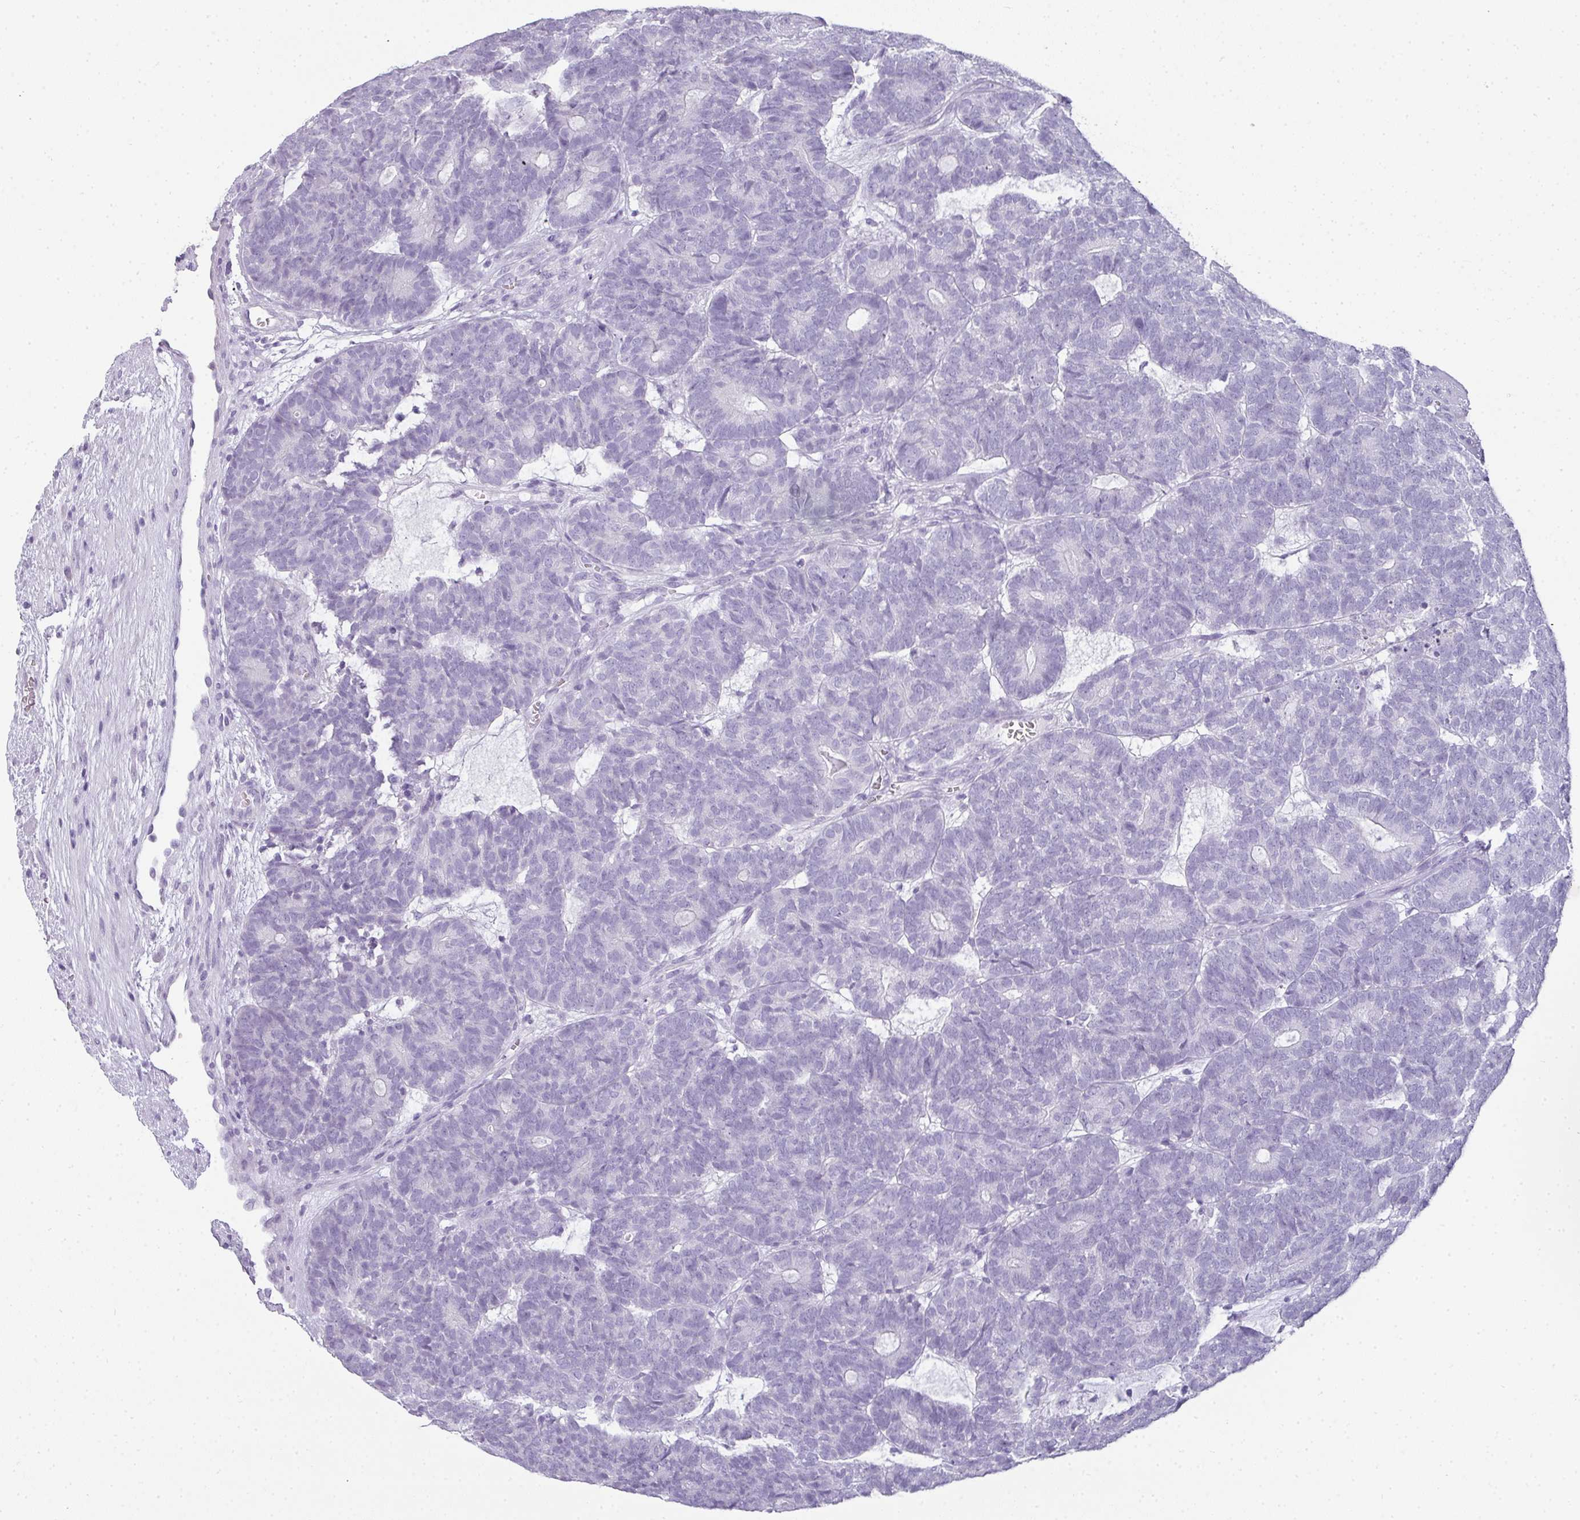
{"staining": {"intensity": "negative", "quantity": "none", "location": "none"}, "tissue": "head and neck cancer", "cell_type": "Tumor cells", "image_type": "cancer", "snomed": [{"axis": "morphology", "description": "Adenocarcinoma, NOS"}, {"axis": "topography", "description": "Head-Neck"}], "caption": "Head and neck adenocarcinoma stained for a protein using immunohistochemistry (IHC) demonstrates no staining tumor cells.", "gene": "RBMY1F", "patient": {"sex": "female", "age": 81}}